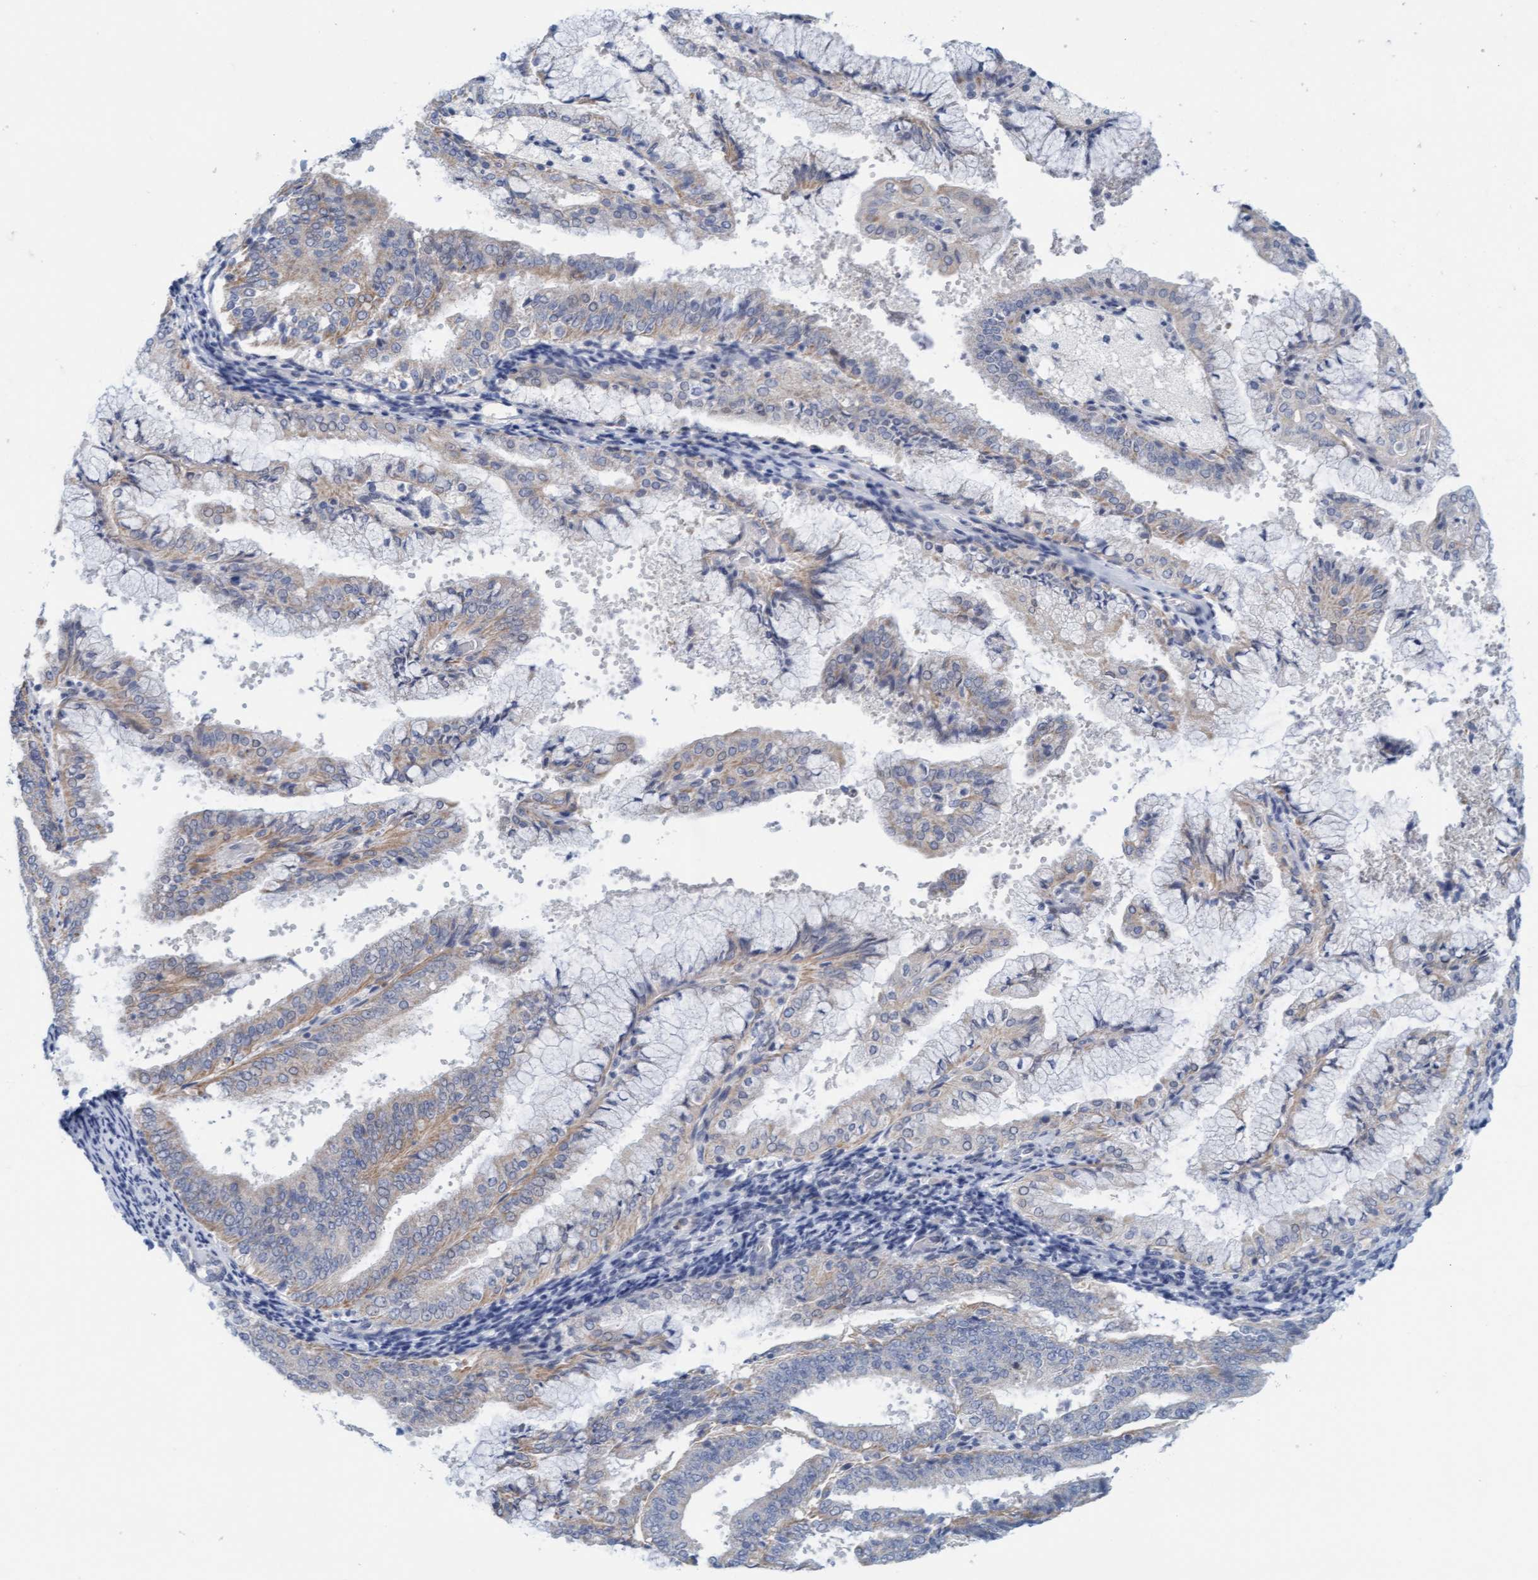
{"staining": {"intensity": "weak", "quantity": "25%-75%", "location": "cytoplasmic/membranous"}, "tissue": "endometrial cancer", "cell_type": "Tumor cells", "image_type": "cancer", "snomed": [{"axis": "morphology", "description": "Adenocarcinoma, NOS"}, {"axis": "topography", "description": "Endometrium"}], "caption": "Weak cytoplasmic/membranous staining is present in approximately 25%-75% of tumor cells in endometrial cancer.", "gene": "CPA3", "patient": {"sex": "female", "age": 63}}